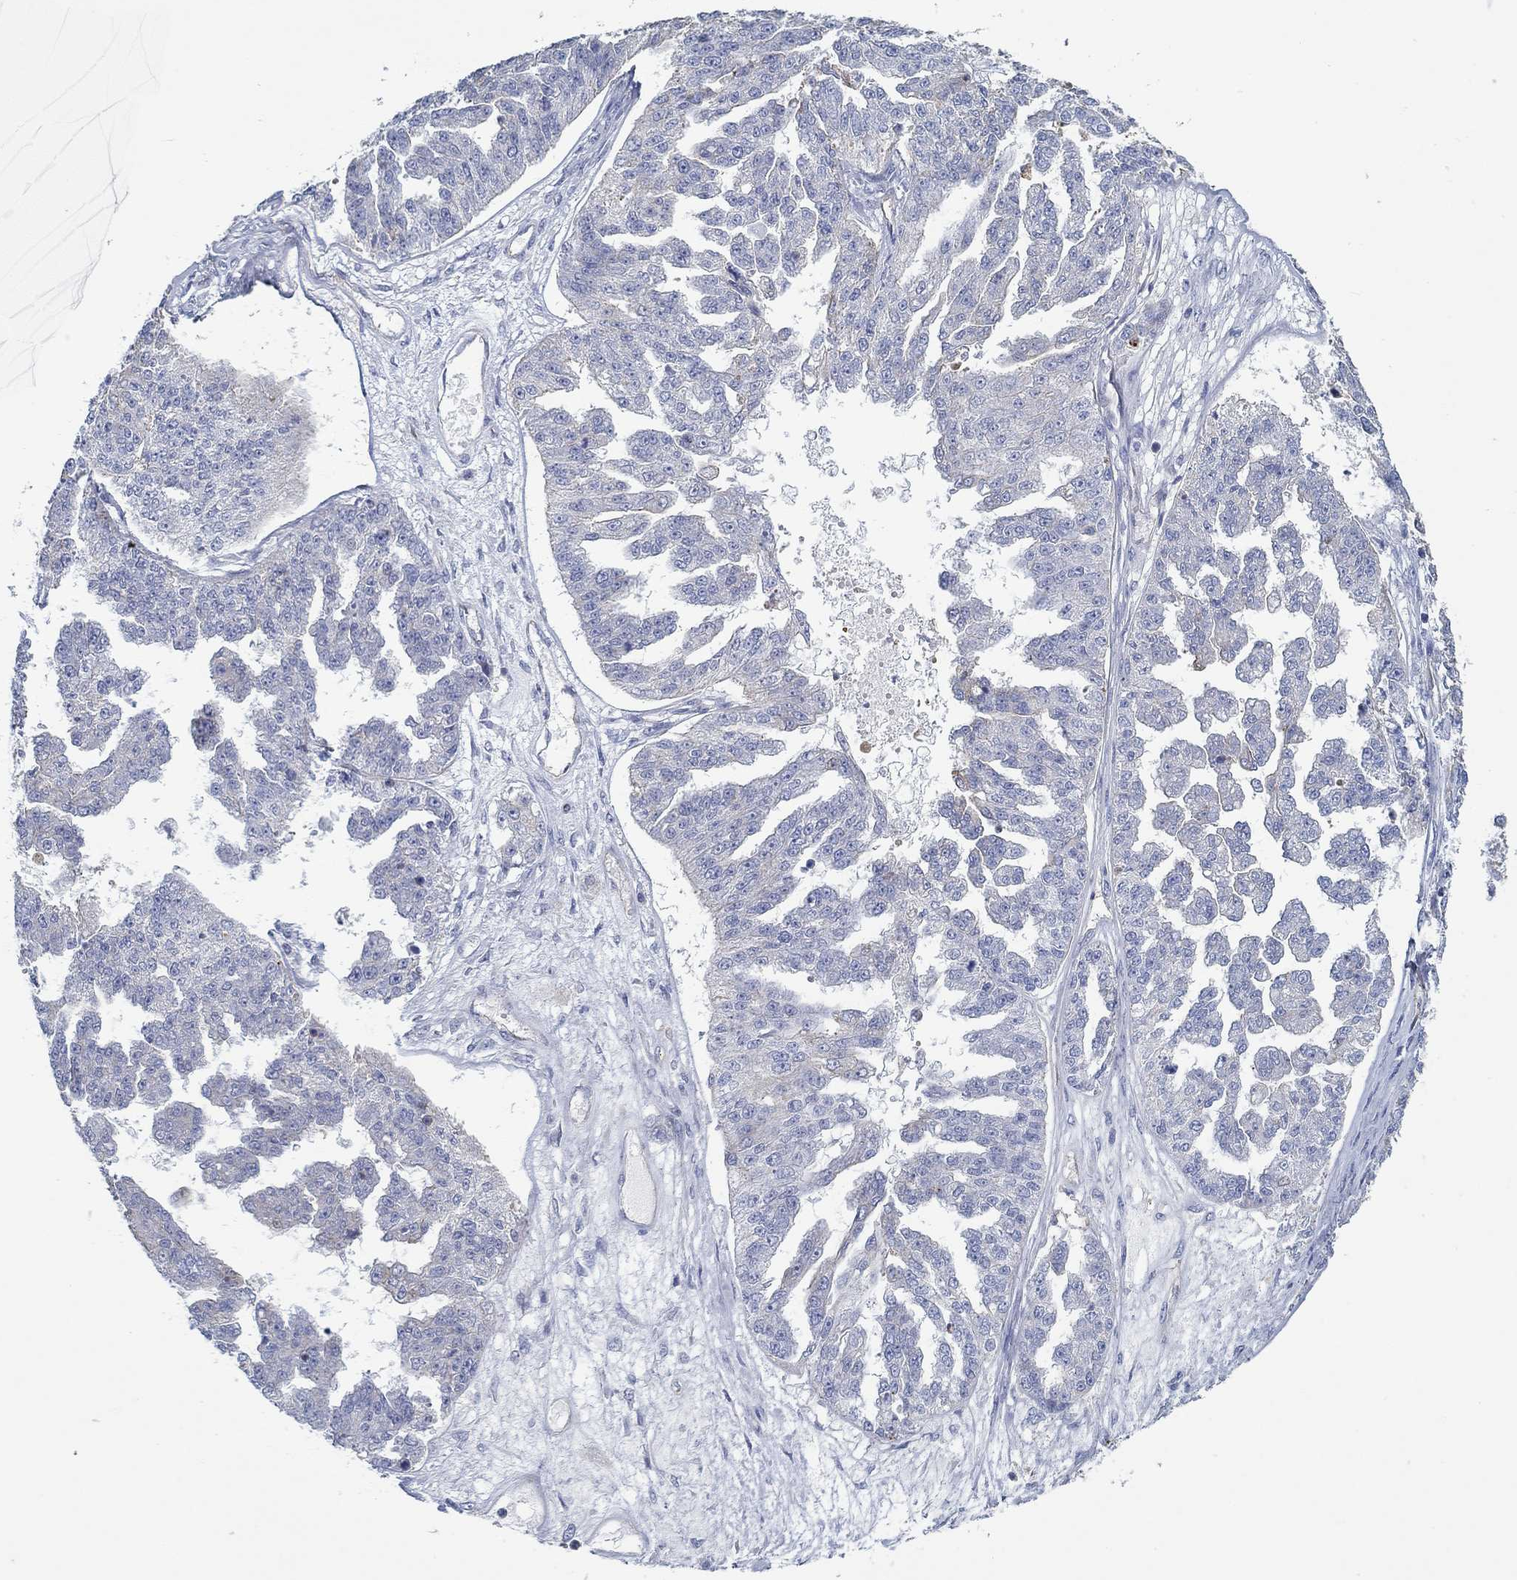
{"staining": {"intensity": "negative", "quantity": "none", "location": "none"}, "tissue": "ovarian cancer", "cell_type": "Tumor cells", "image_type": "cancer", "snomed": [{"axis": "morphology", "description": "Cystadenocarcinoma, serous, NOS"}, {"axis": "topography", "description": "Ovary"}], "caption": "Ovarian cancer stained for a protein using immunohistochemistry (IHC) displays no positivity tumor cells.", "gene": "BBOF1", "patient": {"sex": "female", "age": 58}}